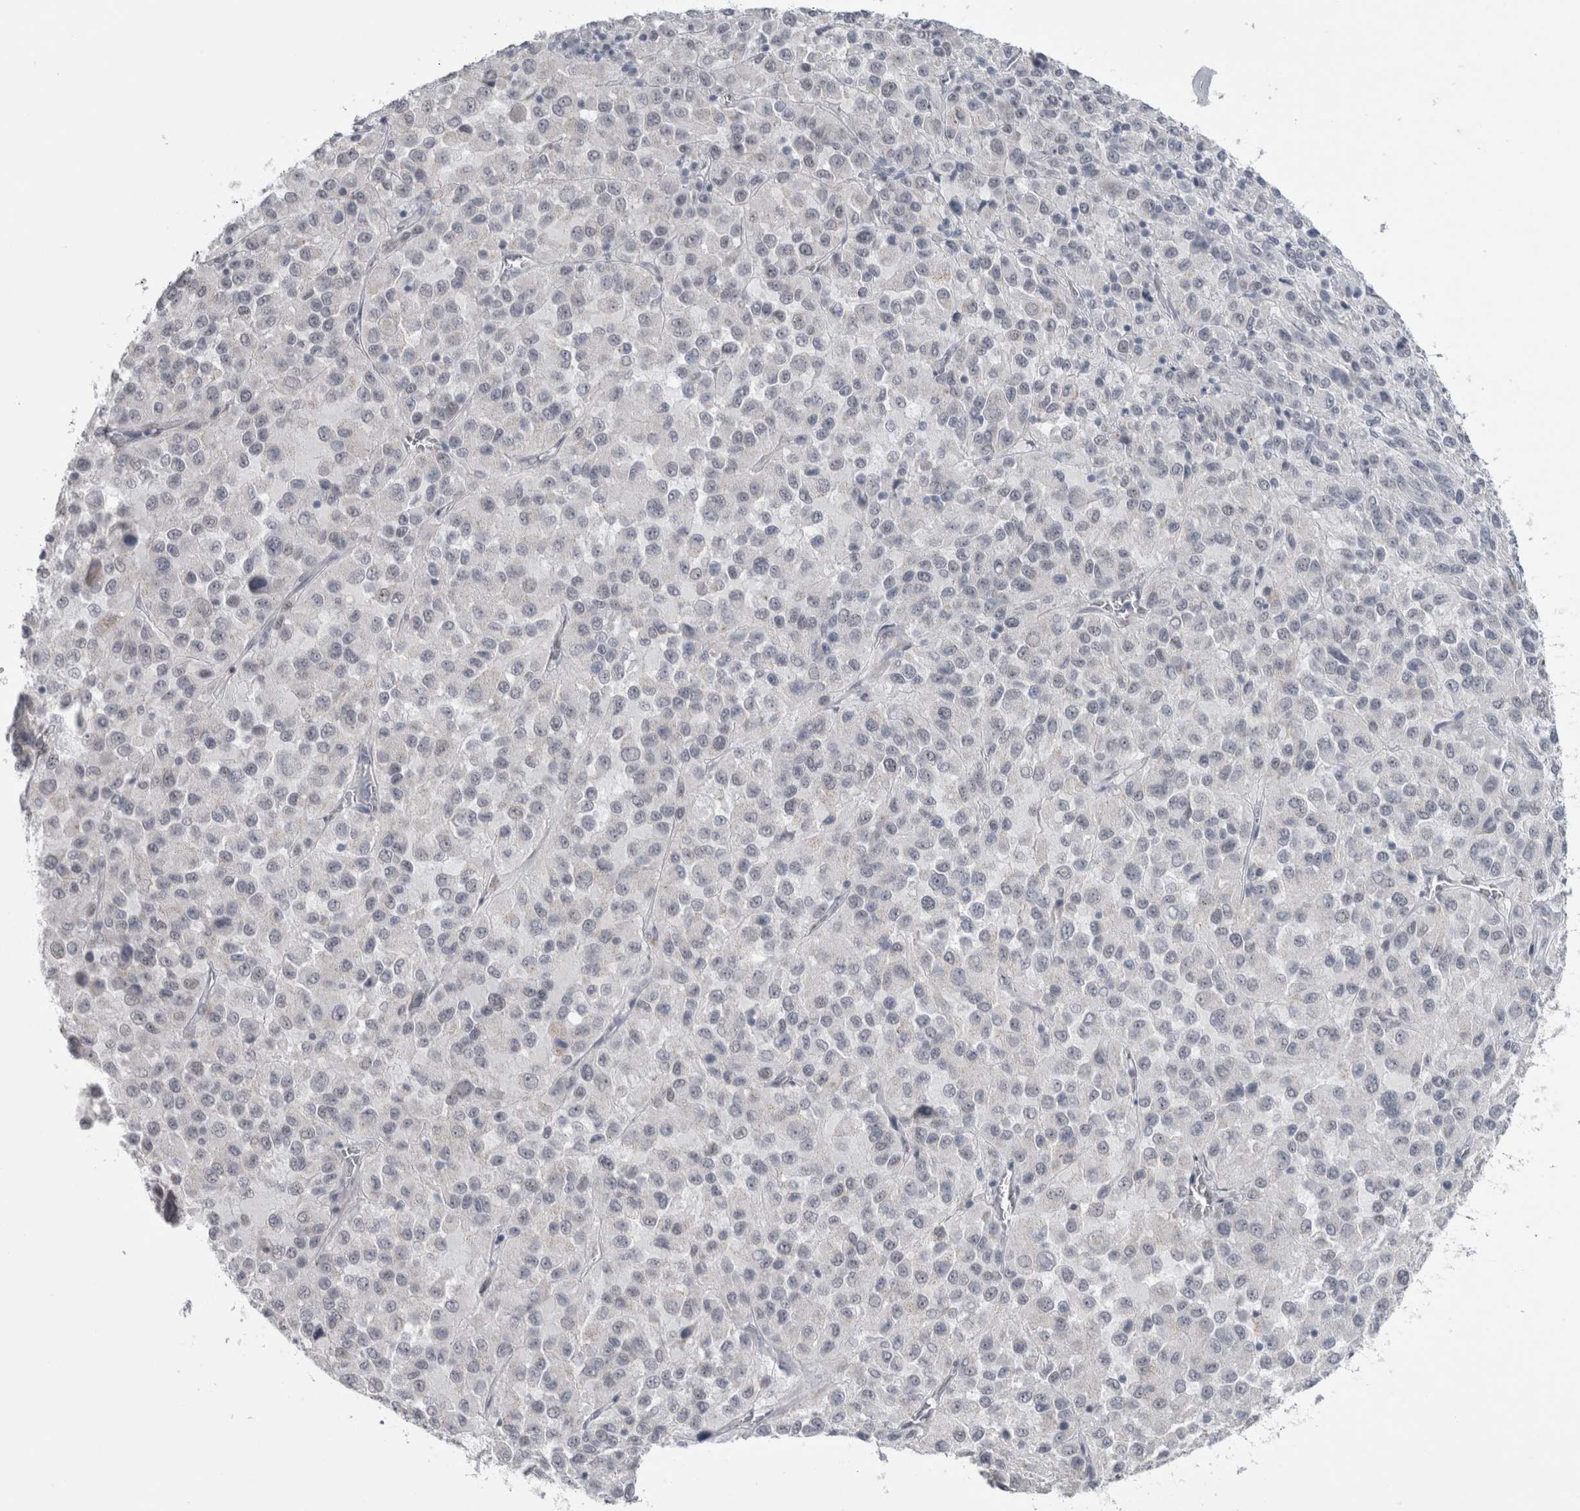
{"staining": {"intensity": "negative", "quantity": "none", "location": "none"}, "tissue": "melanoma", "cell_type": "Tumor cells", "image_type": "cancer", "snomed": [{"axis": "morphology", "description": "Malignant melanoma, Metastatic site"}, {"axis": "topography", "description": "Lung"}], "caption": "Immunohistochemistry (IHC) of human malignant melanoma (metastatic site) shows no positivity in tumor cells.", "gene": "PLIN1", "patient": {"sex": "male", "age": 64}}